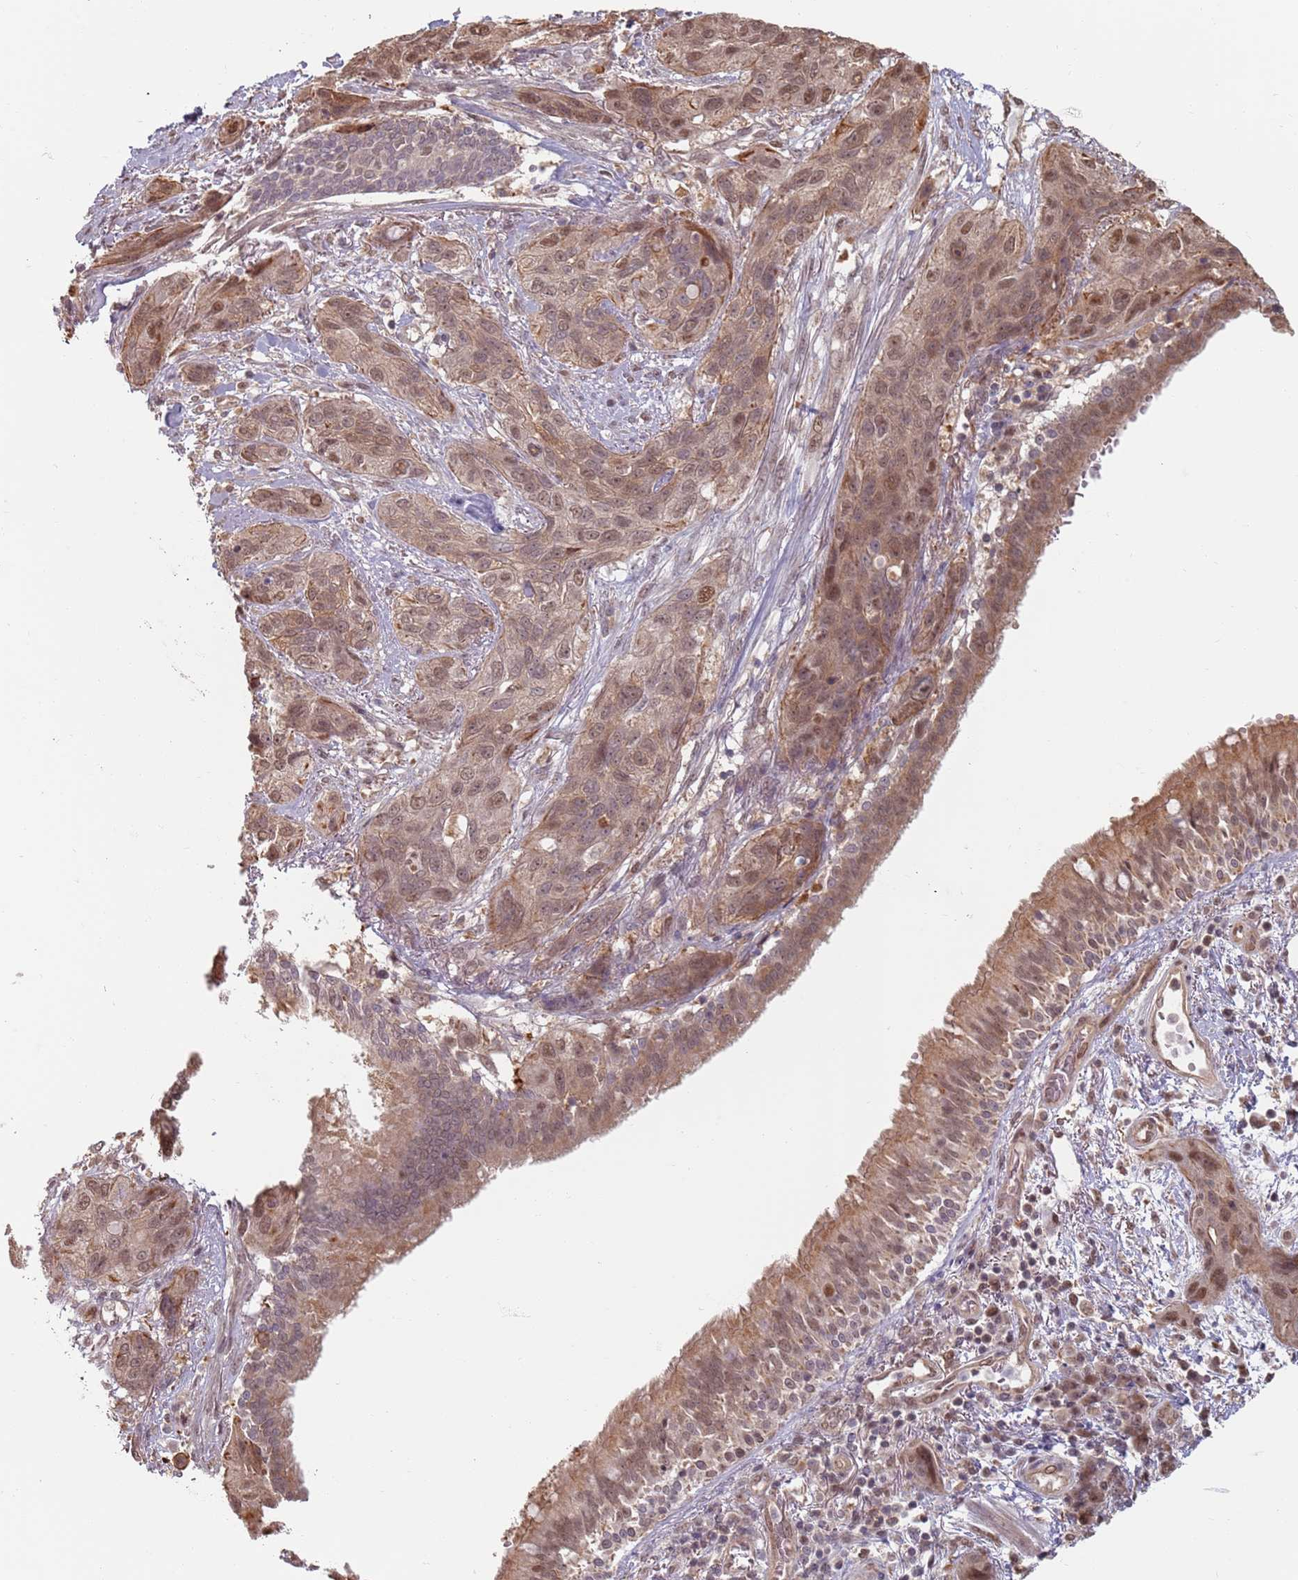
{"staining": {"intensity": "moderate", "quantity": ">75%", "location": "cytoplasmic/membranous,nuclear"}, "tissue": "lung cancer", "cell_type": "Tumor cells", "image_type": "cancer", "snomed": [{"axis": "morphology", "description": "Squamous cell carcinoma, NOS"}, {"axis": "topography", "description": "Lung"}], "caption": "IHC (DAB (3,3'-diaminobenzidine)) staining of human lung squamous cell carcinoma demonstrates moderate cytoplasmic/membranous and nuclear protein staining in approximately >75% of tumor cells. (Brightfield microscopy of DAB IHC at high magnification).", "gene": "PLSCR5", "patient": {"sex": "female", "age": 70}}